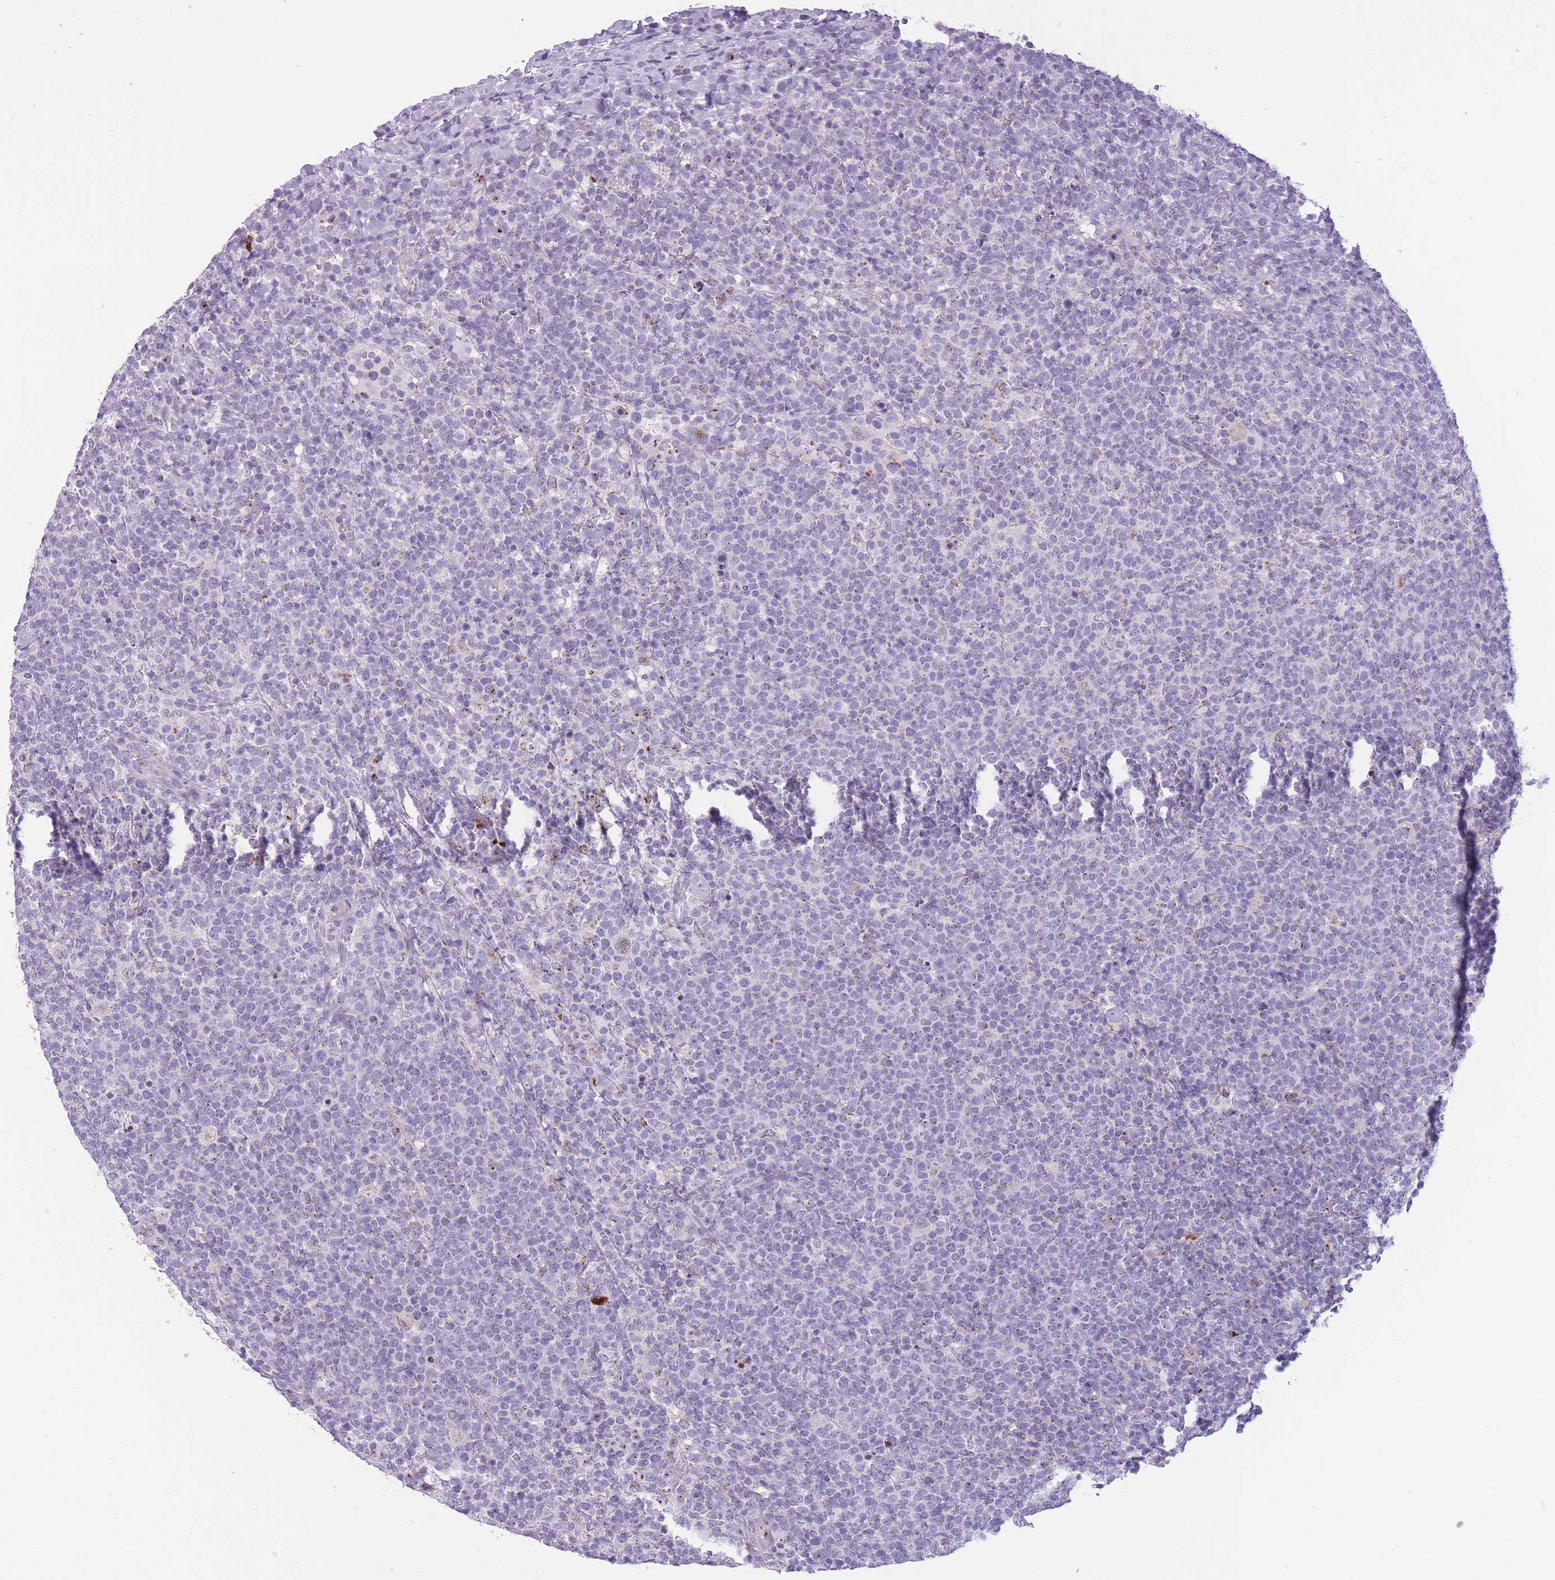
{"staining": {"intensity": "negative", "quantity": "none", "location": "none"}, "tissue": "lymphoma", "cell_type": "Tumor cells", "image_type": "cancer", "snomed": [{"axis": "morphology", "description": "Malignant lymphoma, non-Hodgkin's type, High grade"}, {"axis": "topography", "description": "Lymph node"}], "caption": "Histopathology image shows no protein positivity in tumor cells of high-grade malignant lymphoma, non-Hodgkin's type tissue. (DAB (3,3'-diaminobenzidine) immunohistochemistry, high magnification).", "gene": "B4GALT2", "patient": {"sex": "male", "age": 61}}